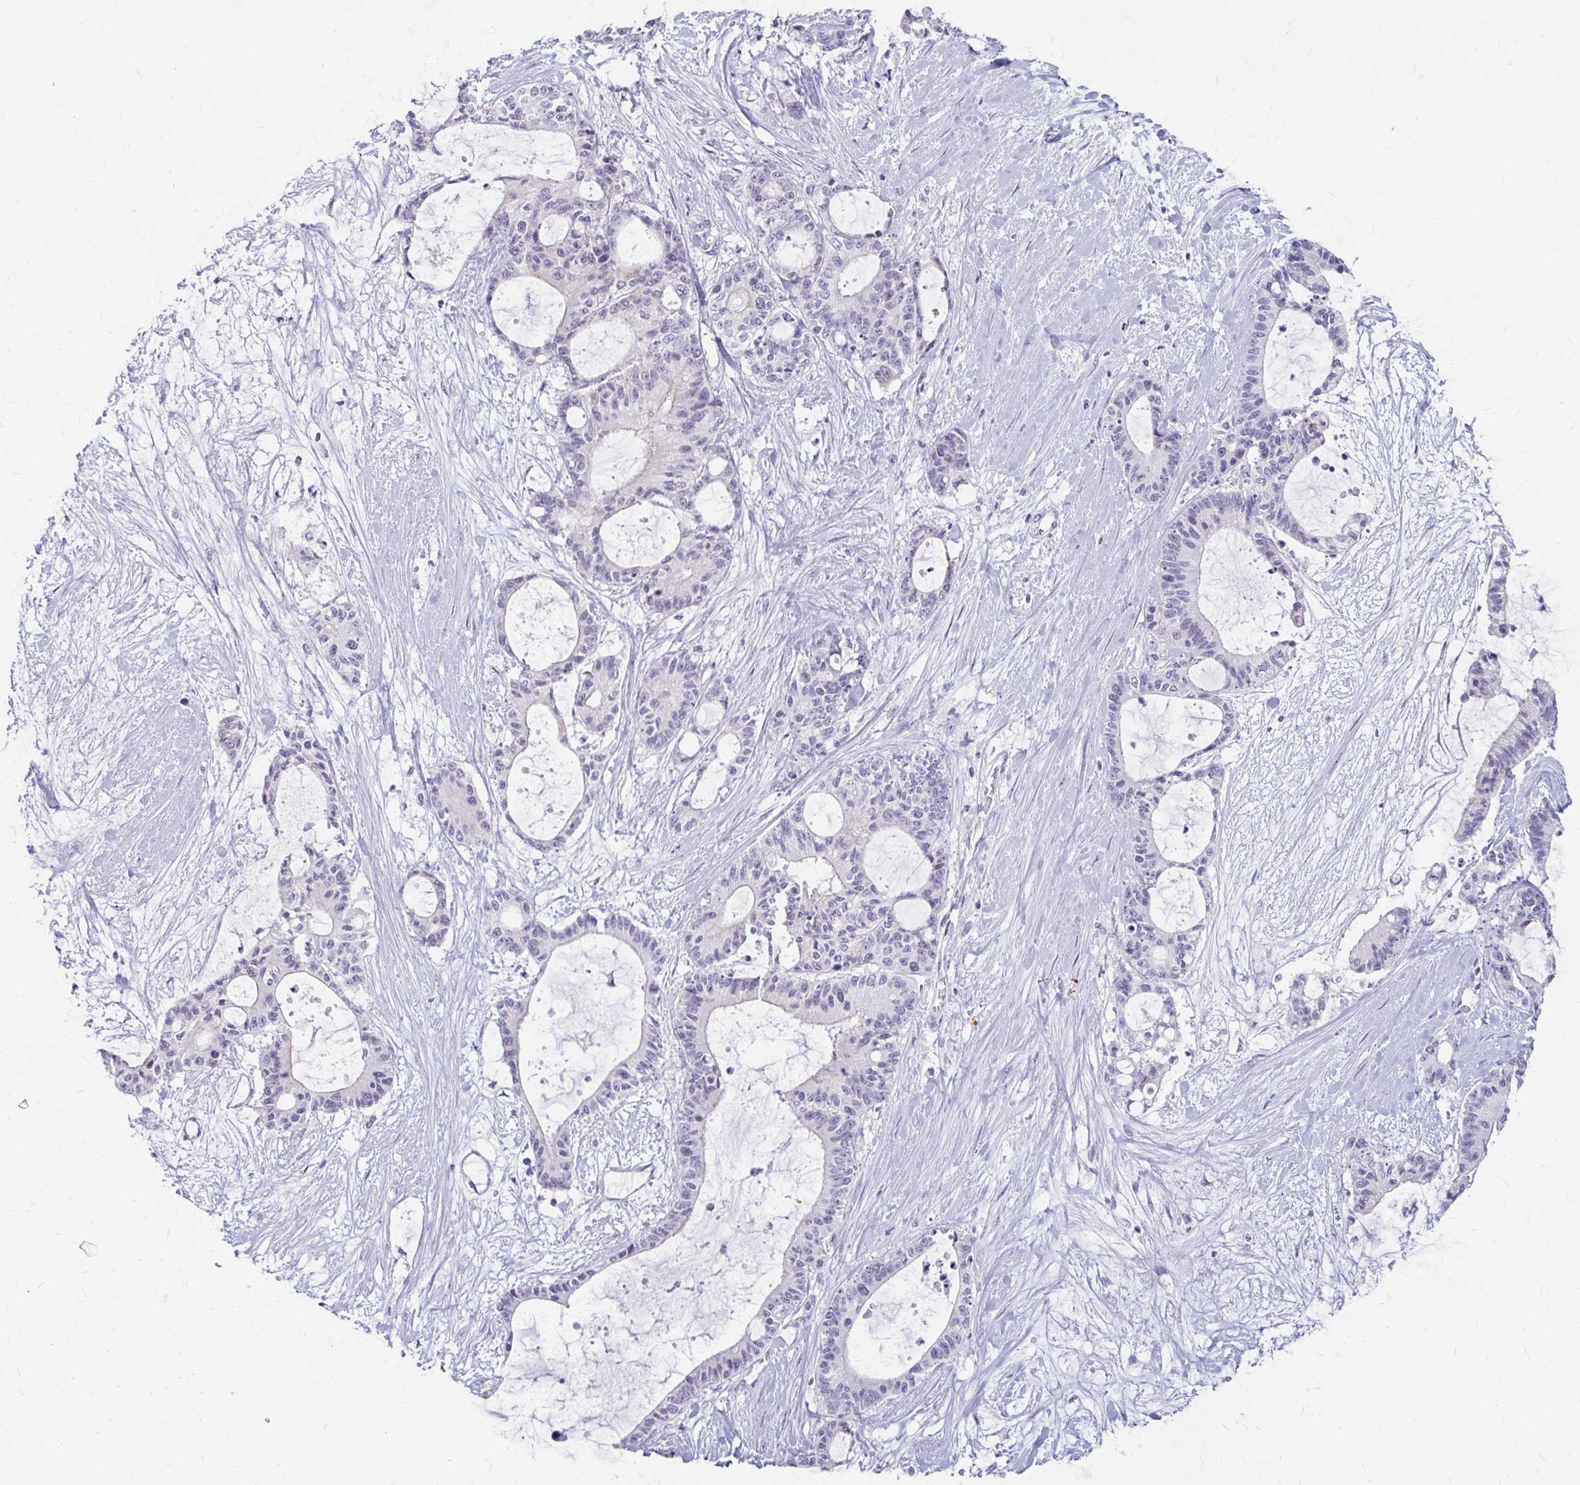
{"staining": {"intensity": "negative", "quantity": "none", "location": "none"}, "tissue": "liver cancer", "cell_type": "Tumor cells", "image_type": "cancer", "snomed": [{"axis": "morphology", "description": "Normal tissue, NOS"}, {"axis": "morphology", "description": "Cholangiocarcinoma"}, {"axis": "topography", "description": "Liver"}, {"axis": "topography", "description": "Peripheral nerve tissue"}], "caption": "Tumor cells are negative for protein expression in human liver cancer (cholangiocarcinoma).", "gene": "RGS16", "patient": {"sex": "female", "age": 73}}